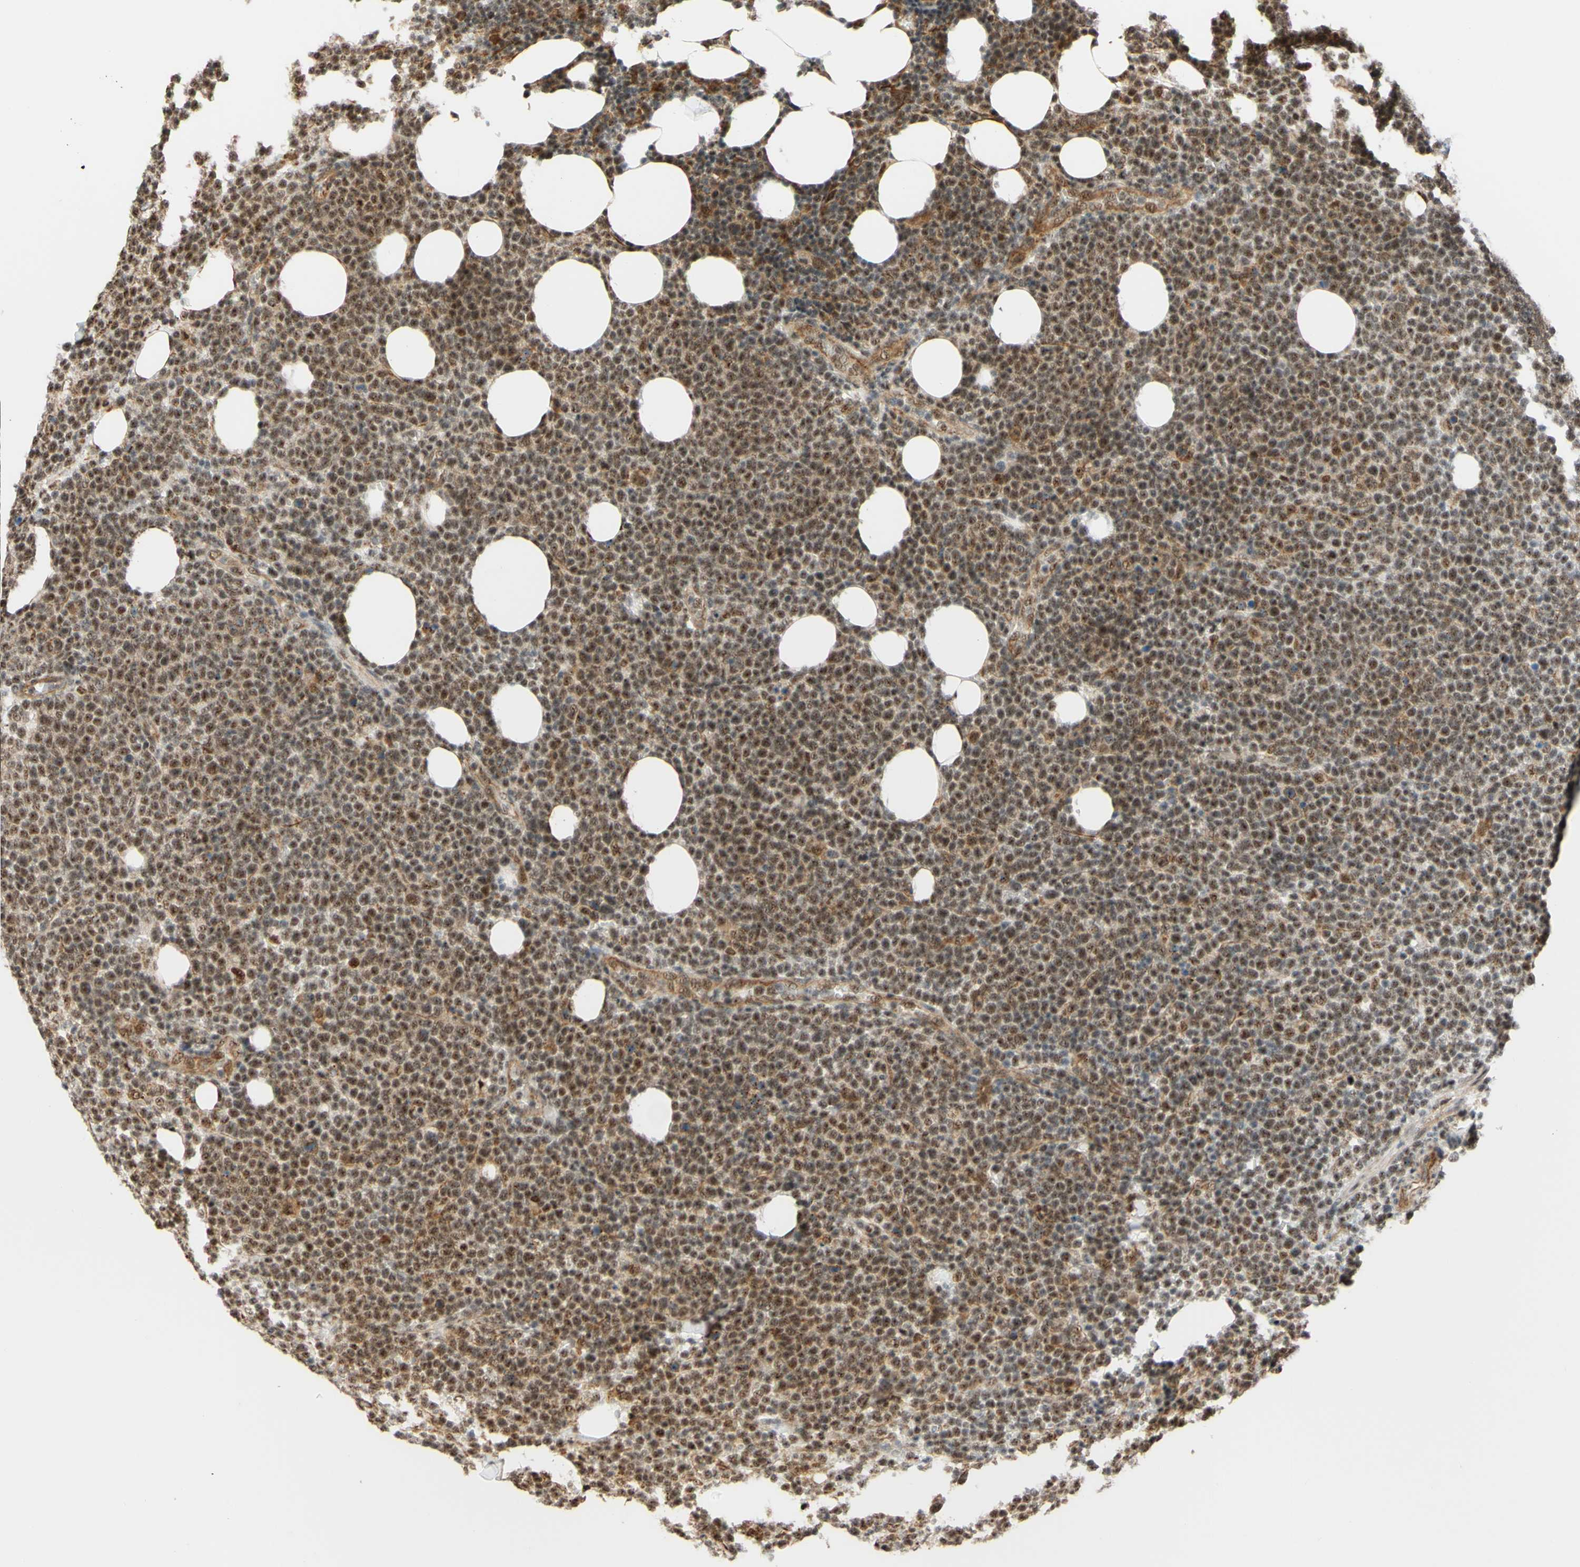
{"staining": {"intensity": "moderate", "quantity": ">75%", "location": "nuclear"}, "tissue": "lymphoma", "cell_type": "Tumor cells", "image_type": "cancer", "snomed": [{"axis": "morphology", "description": "Malignant lymphoma, non-Hodgkin's type, High grade"}, {"axis": "topography", "description": "Lymph node"}], "caption": "Lymphoma stained with IHC displays moderate nuclear staining in about >75% of tumor cells.", "gene": "SAP18", "patient": {"sex": "male", "age": 61}}